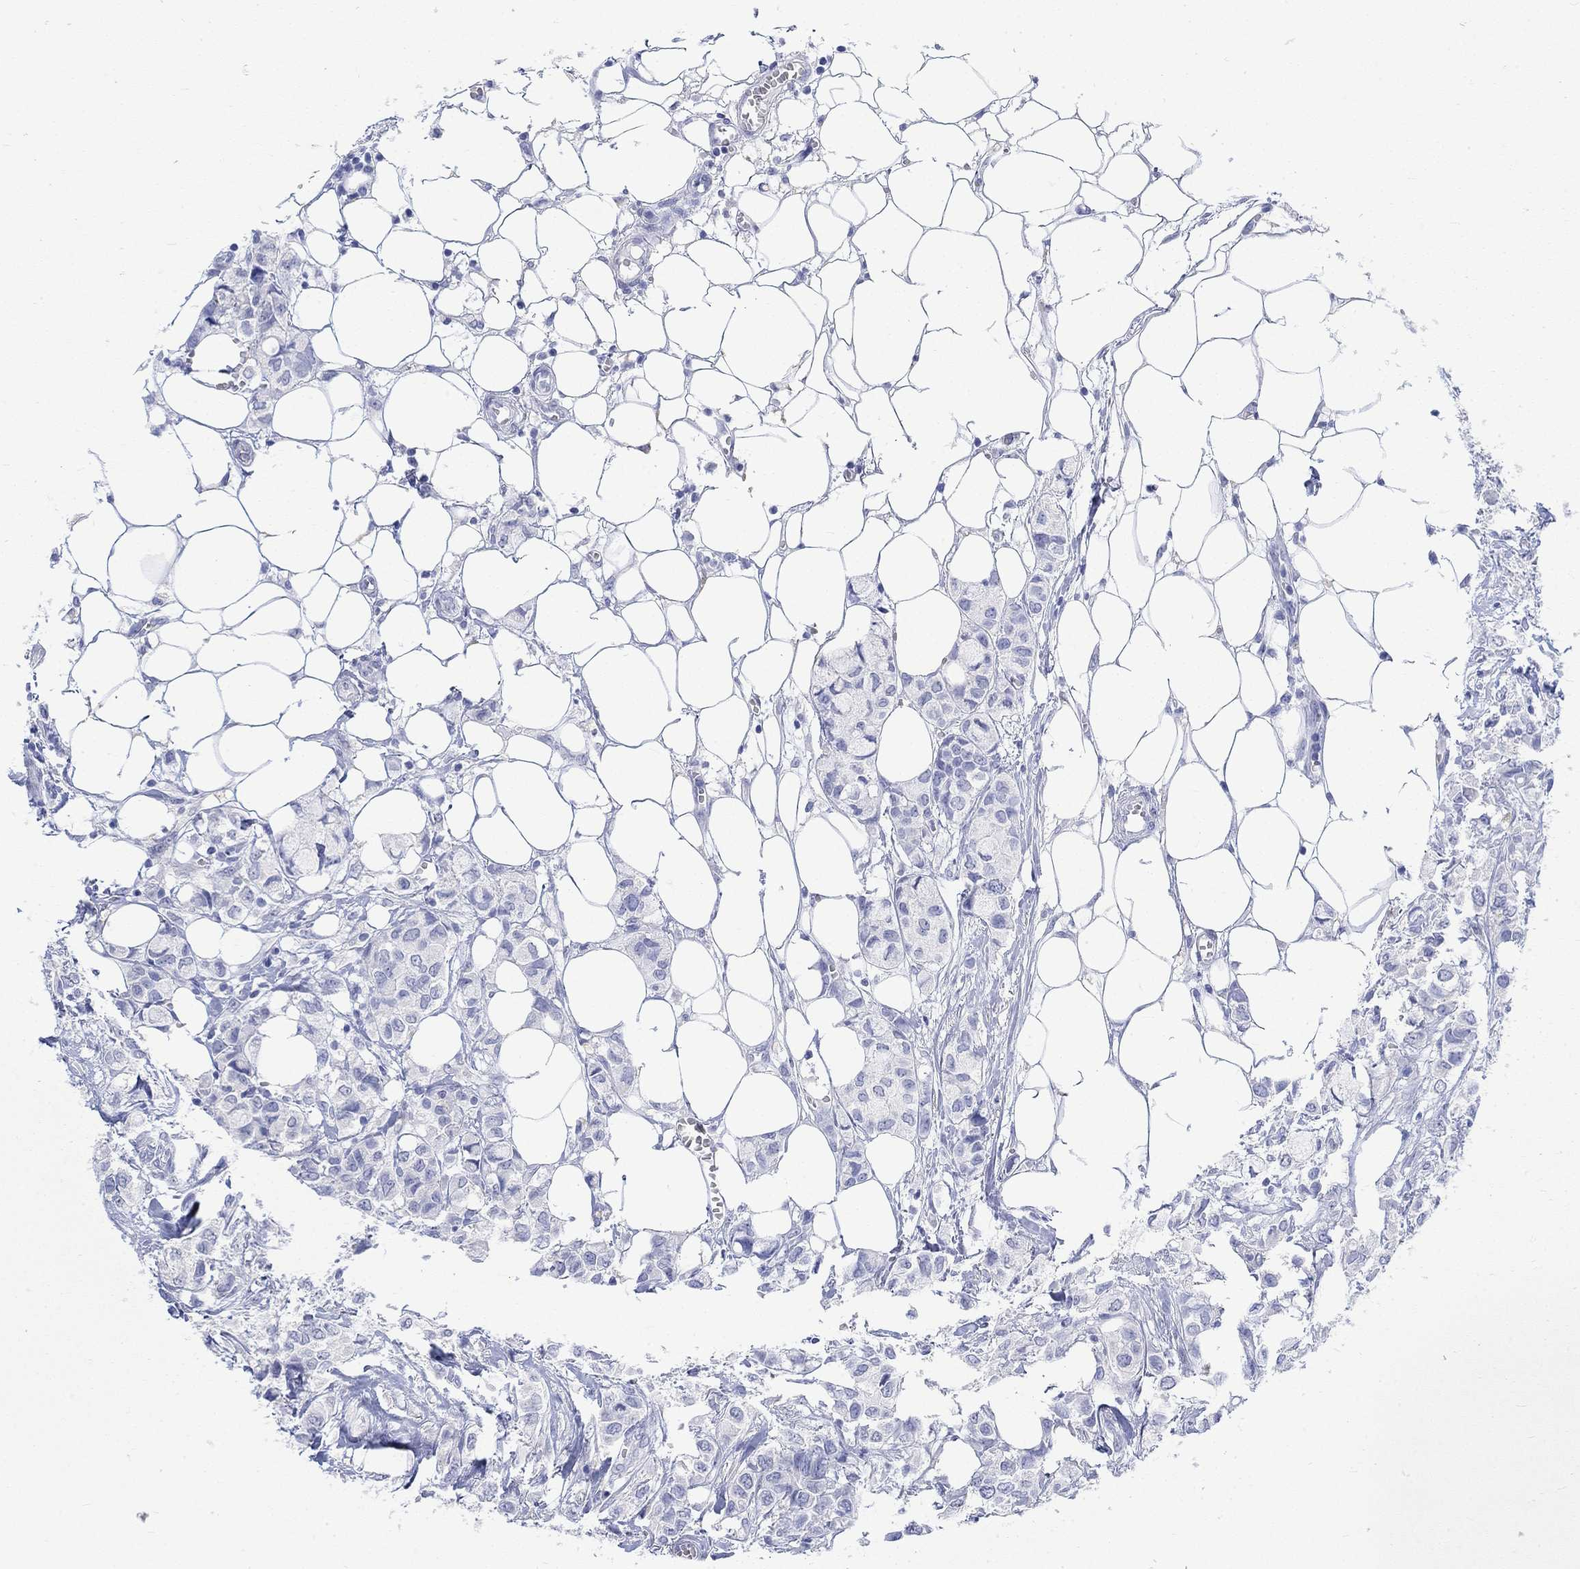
{"staining": {"intensity": "negative", "quantity": "none", "location": "none"}, "tissue": "breast cancer", "cell_type": "Tumor cells", "image_type": "cancer", "snomed": [{"axis": "morphology", "description": "Duct carcinoma"}, {"axis": "topography", "description": "Breast"}], "caption": "A micrograph of human breast cancer is negative for staining in tumor cells. Nuclei are stained in blue.", "gene": "MSI1", "patient": {"sex": "female", "age": 85}}